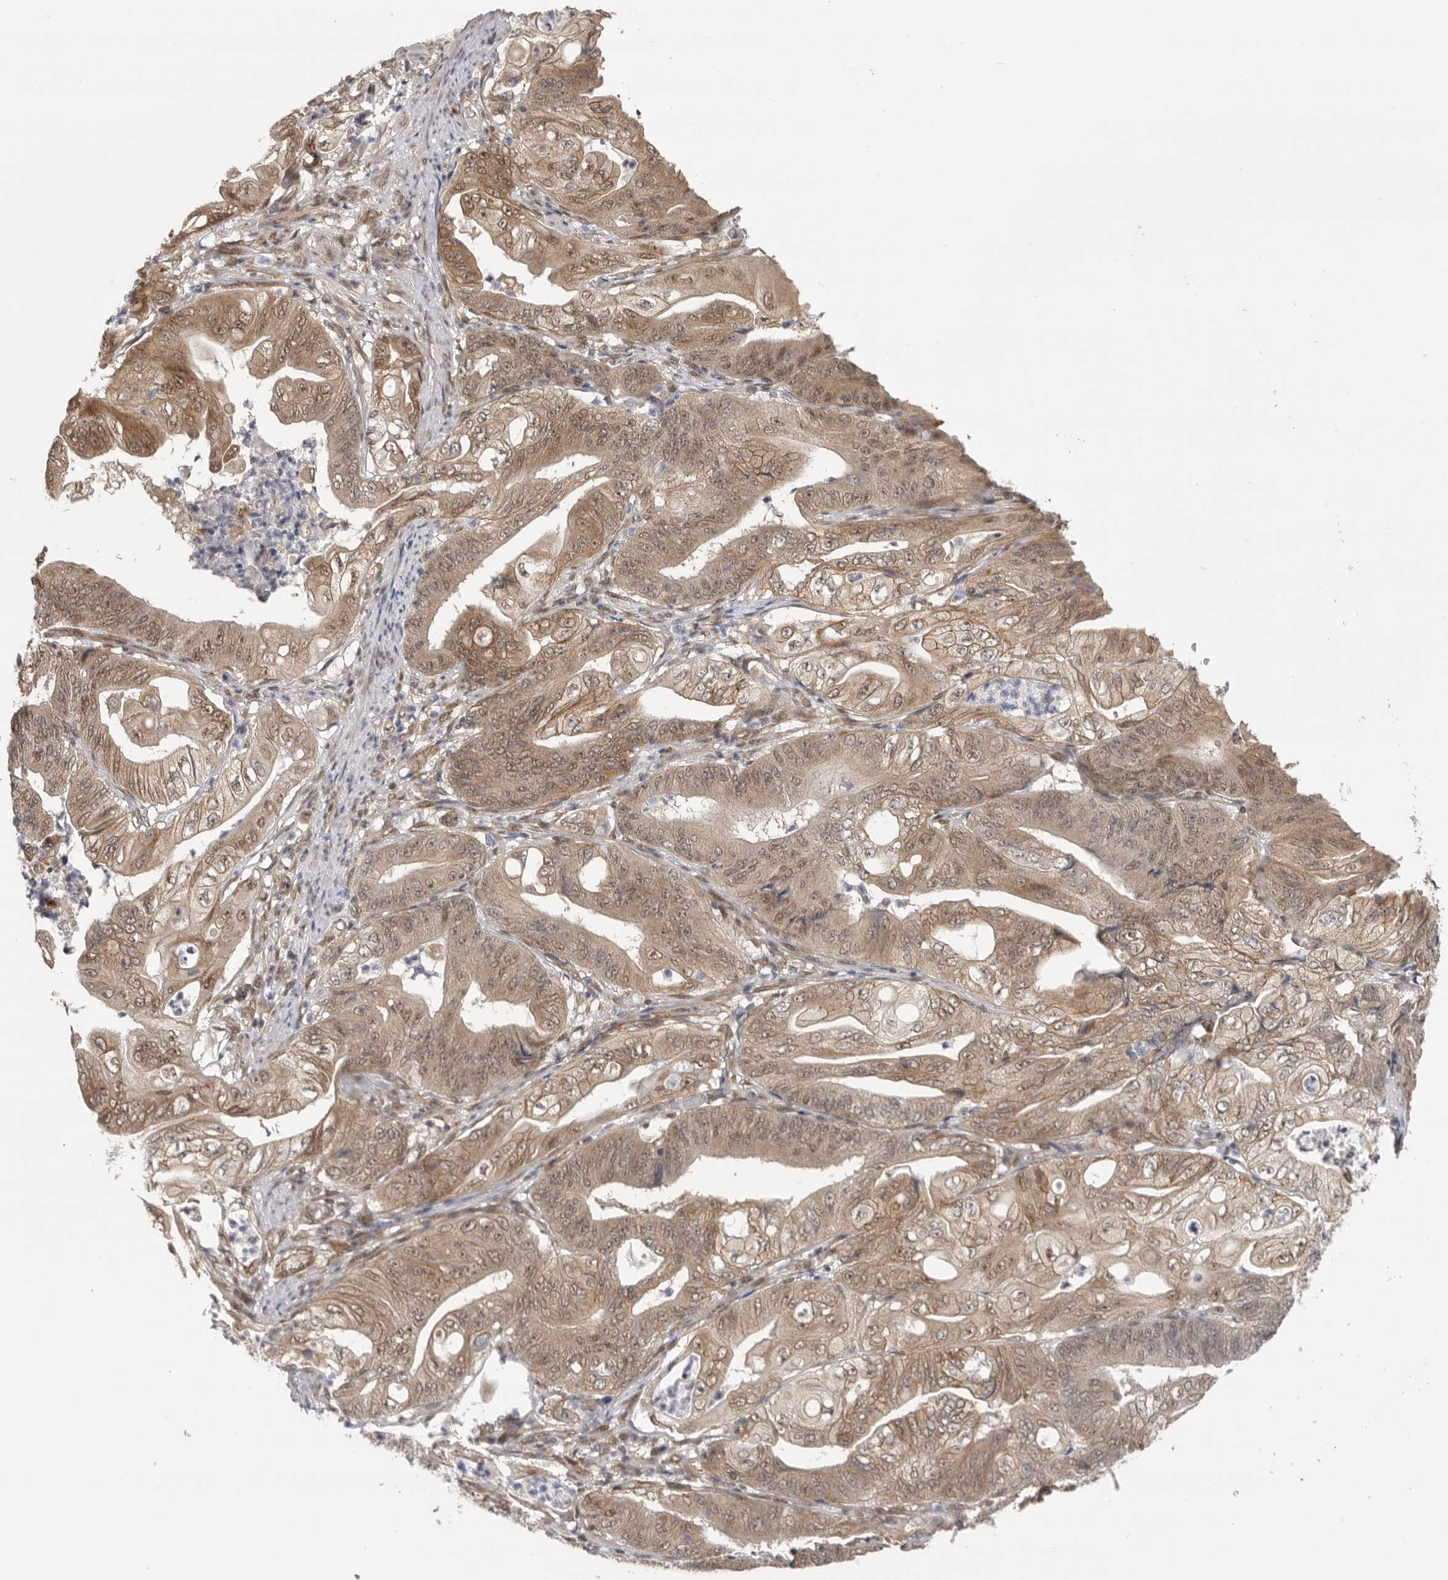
{"staining": {"intensity": "moderate", "quantity": ">75%", "location": "cytoplasmic/membranous,nuclear"}, "tissue": "stomach cancer", "cell_type": "Tumor cells", "image_type": "cancer", "snomed": [{"axis": "morphology", "description": "Adenocarcinoma, NOS"}, {"axis": "topography", "description": "Stomach"}], "caption": "Protein analysis of stomach adenocarcinoma tissue demonstrates moderate cytoplasmic/membranous and nuclear expression in about >75% of tumor cells.", "gene": "VPS50", "patient": {"sex": "female", "age": 73}}